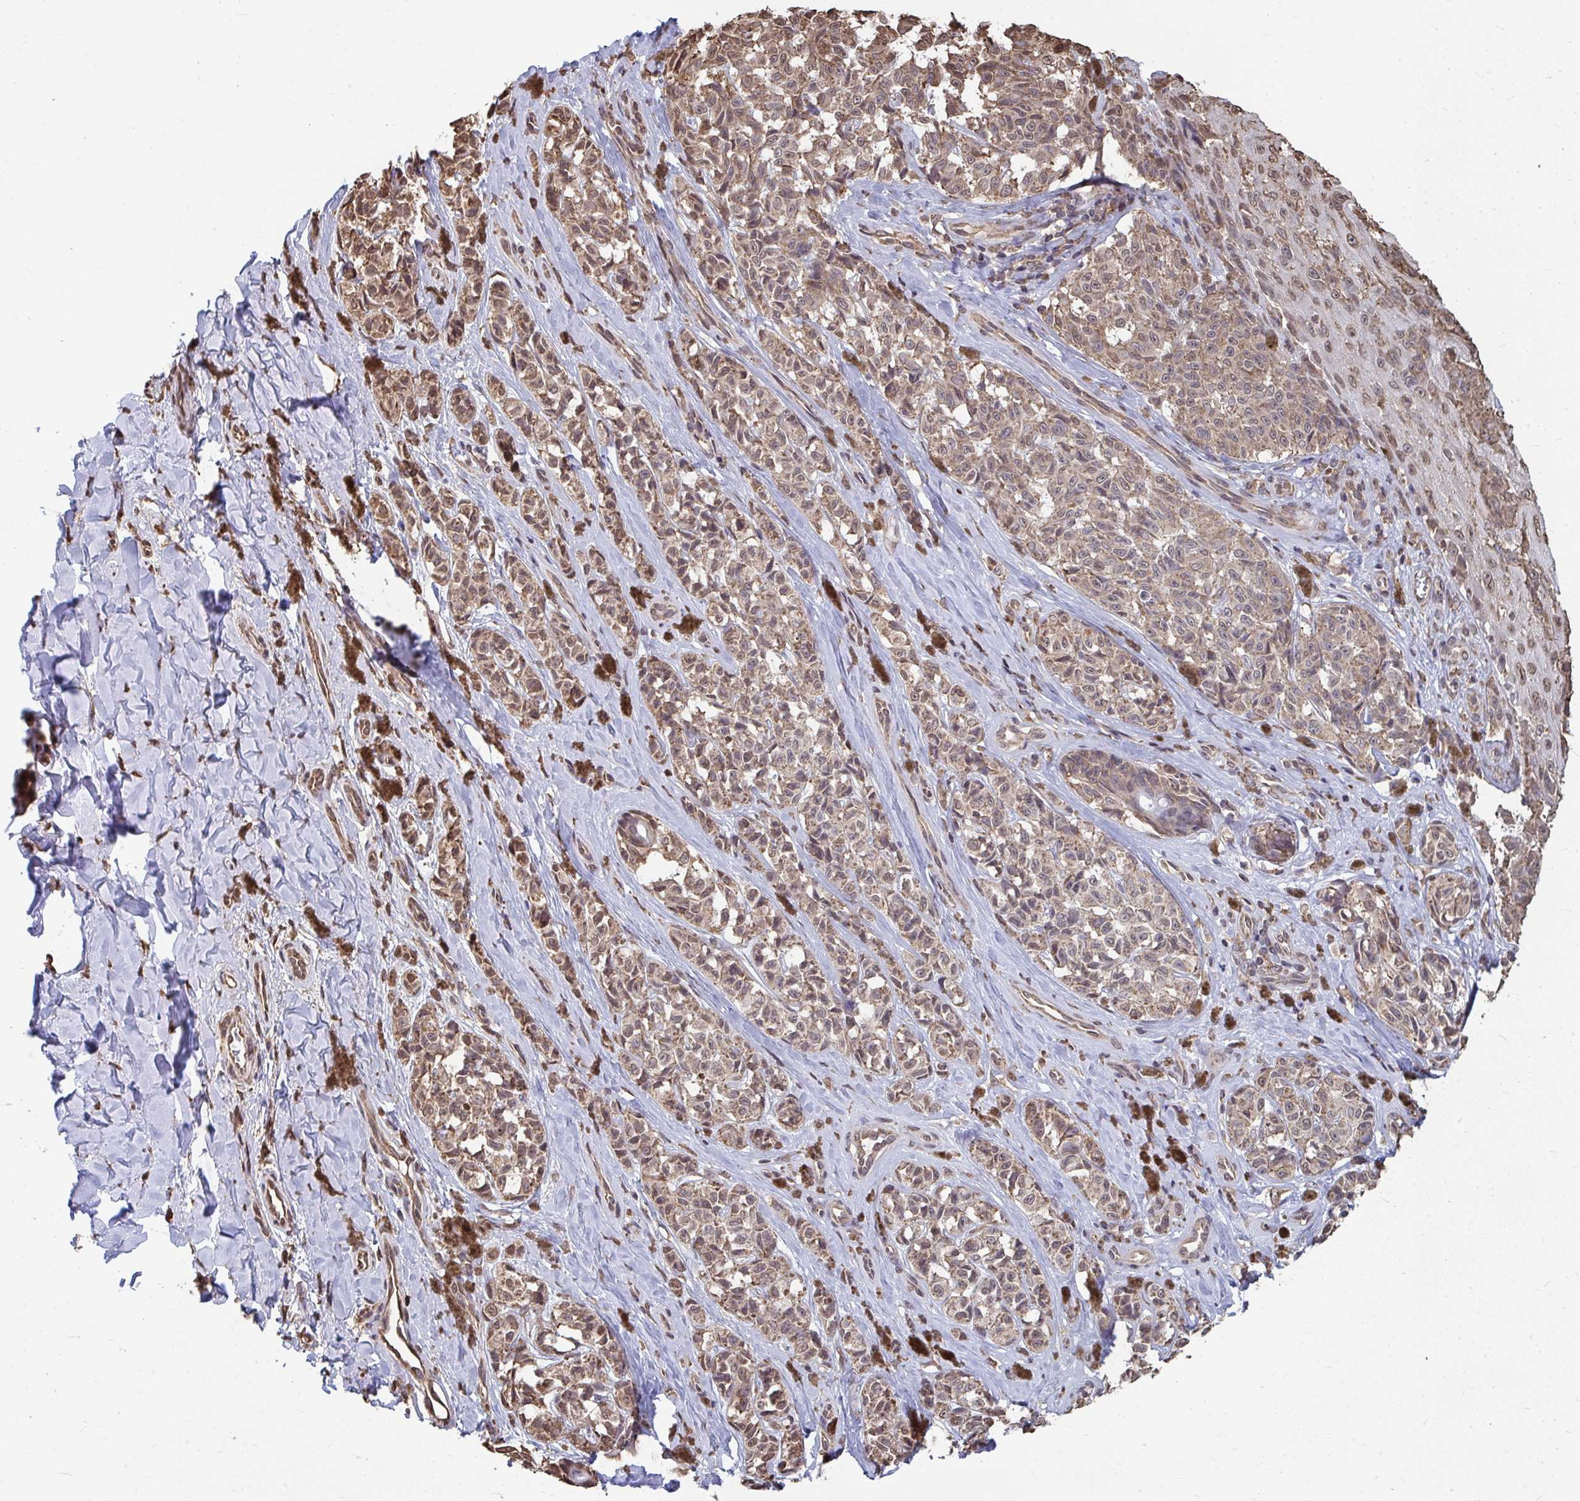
{"staining": {"intensity": "moderate", "quantity": ">75%", "location": "cytoplasmic/membranous,nuclear"}, "tissue": "melanoma", "cell_type": "Tumor cells", "image_type": "cancer", "snomed": [{"axis": "morphology", "description": "Malignant melanoma, NOS"}, {"axis": "topography", "description": "Skin"}], "caption": "The histopathology image shows staining of melanoma, revealing moderate cytoplasmic/membranous and nuclear protein positivity (brown color) within tumor cells.", "gene": "SYNCRIP", "patient": {"sex": "female", "age": 65}}